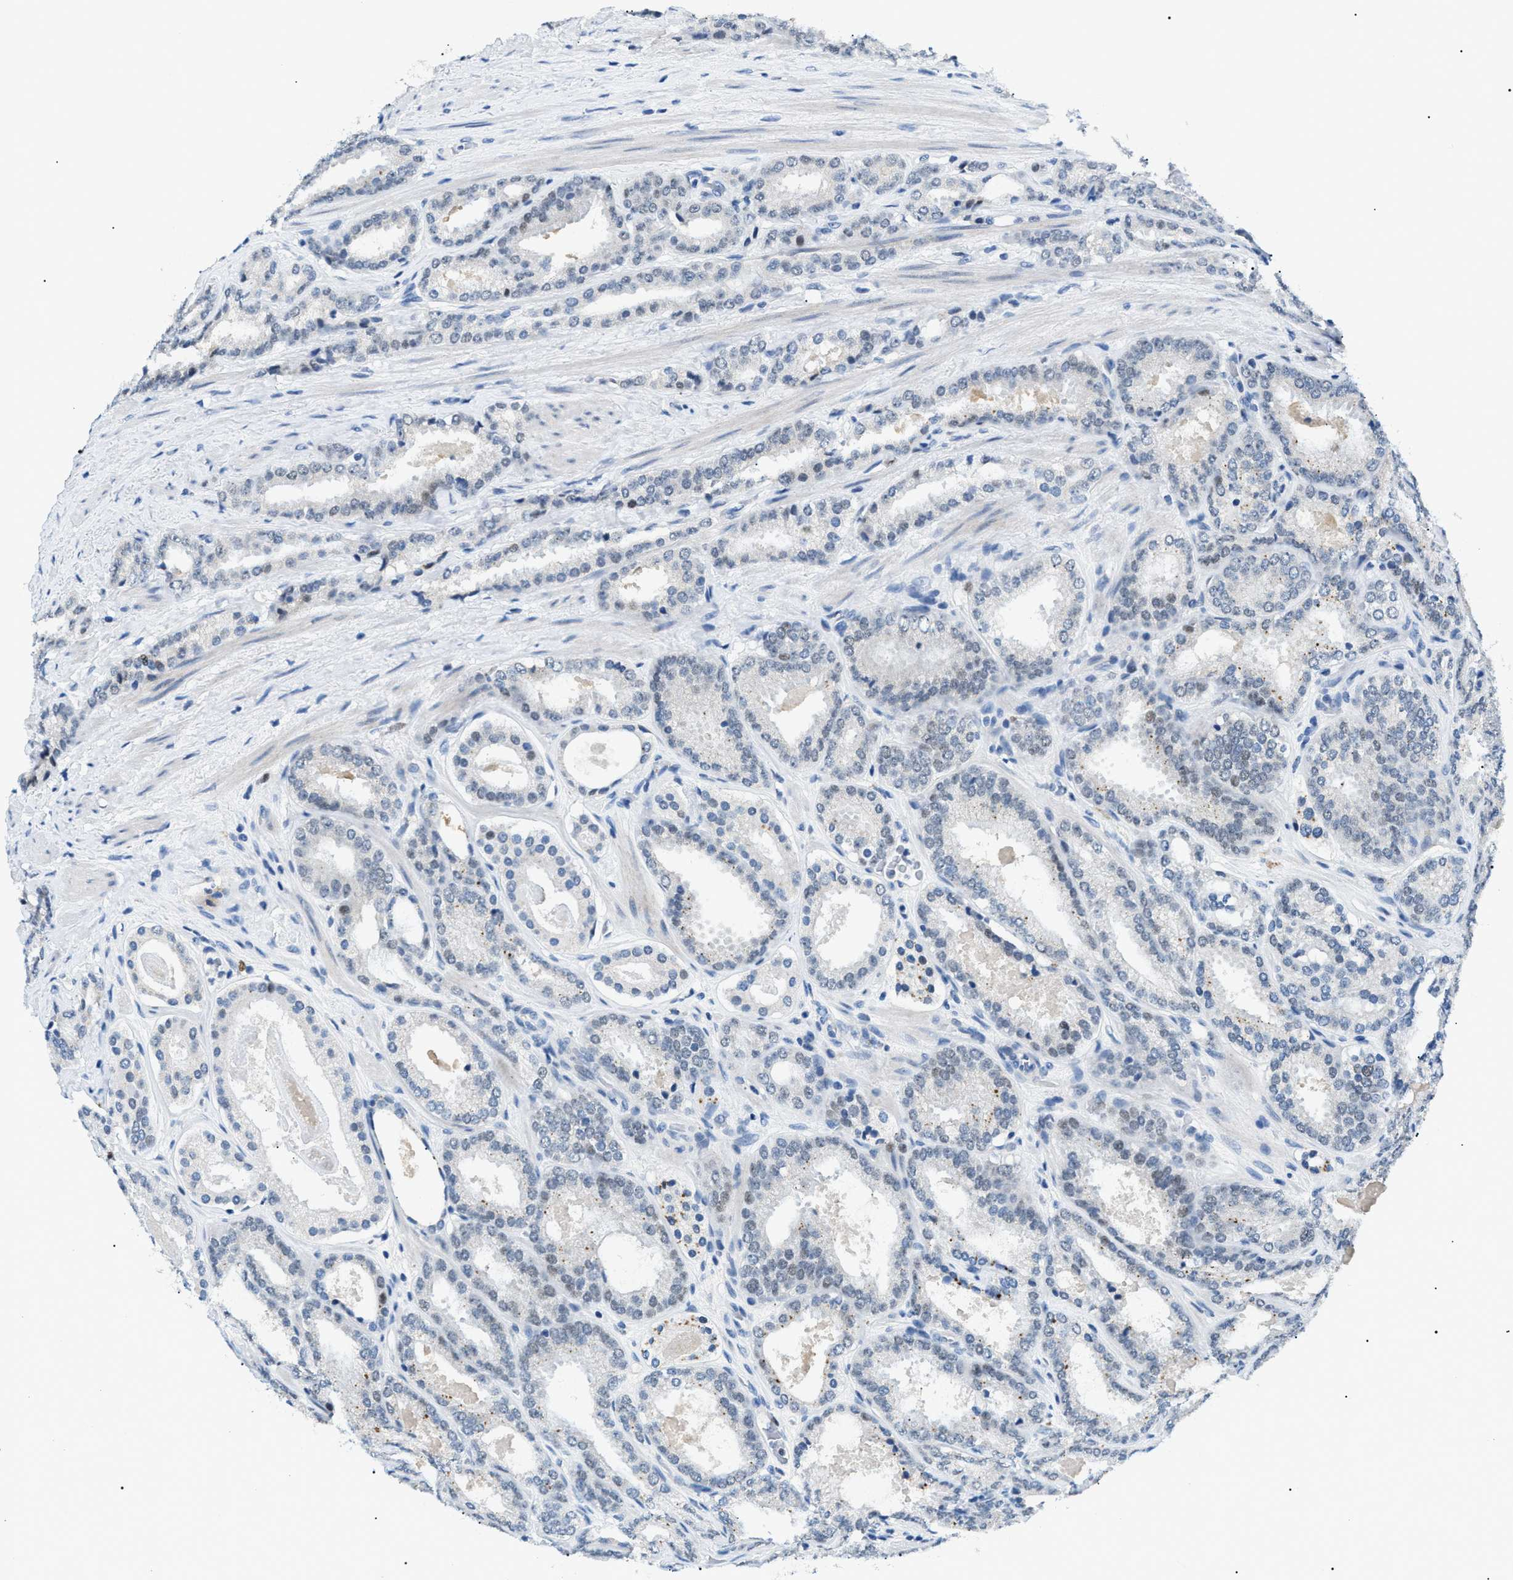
{"staining": {"intensity": "moderate", "quantity": "<25%", "location": "nuclear"}, "tissue": "prostate cancer", "cell_type": "Tumor cells", "image_type": "cancer", "snomed": [{"axis": "morphology", "description": "Adenocarcinoma, Low grade"}, {"axis": "topography", "description": "Prostate"}], "caption": "Immunohistochemical staining of human prostate cancer shows low levels of moderate nuclear positivity in about <25% of tumor cells.", "gene": "SMARCC1", "patient": {"sex": "male", "age": 69}}